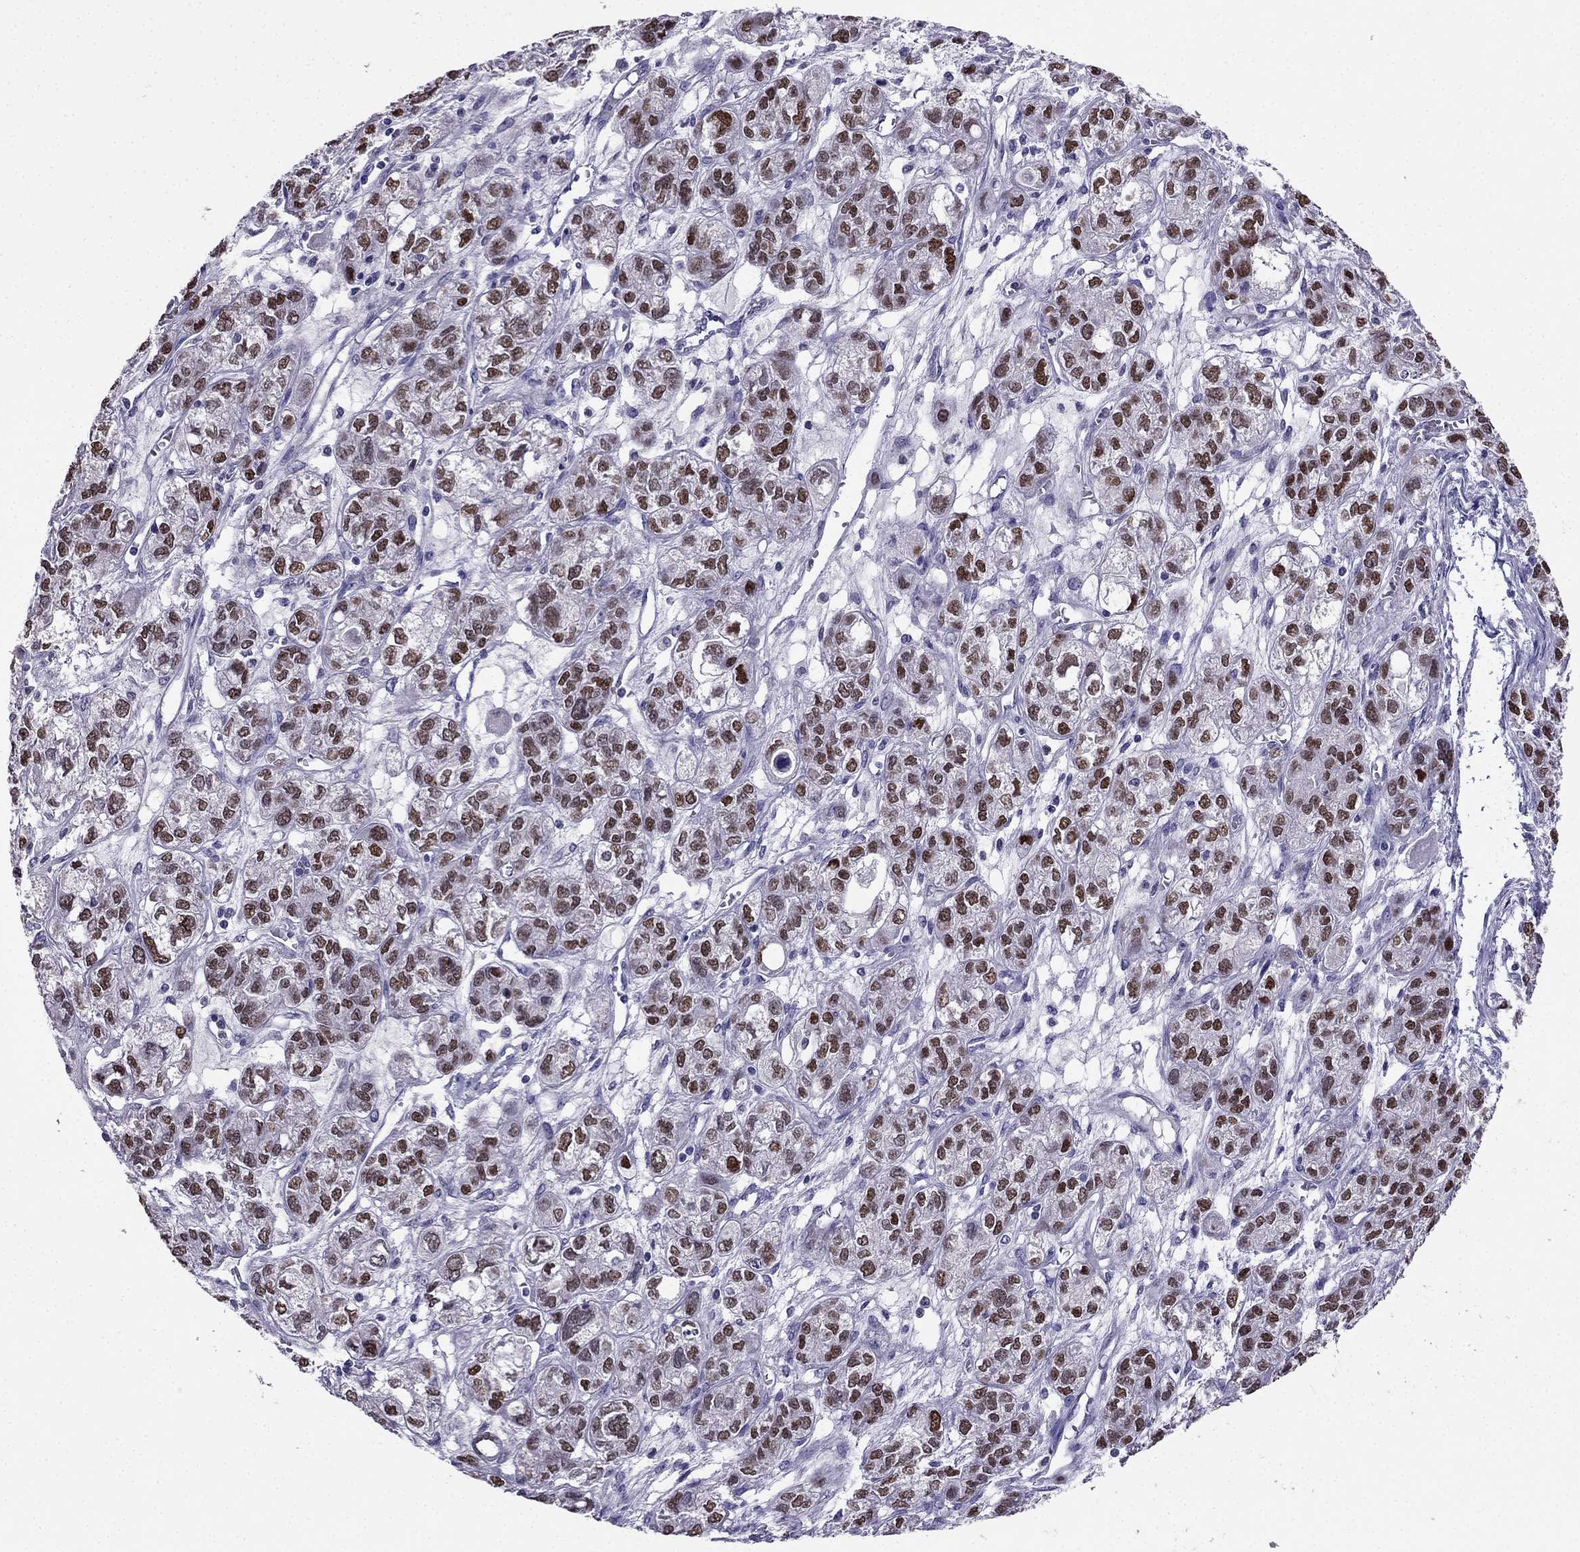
{"staining": {"intensity": "strong", "quantity": "25%-75%", "location": "nuclear"}, "tissue": "ovarian cancer", "cell_type": "Tumor cells", "image_type": "cancer", "snomed": [{"axis": "morphology", "description": "Carcinoma, endometroid"}, {"axis": "topography", "description": "Ovary"}], "caption": "About 25%-75% of tumor cells in human ovarian cancer (endometroid carcinoma) exhibit strong nuclear protein positivity as visualized by brown immunohistochemical staining.", "gene": "ARID3A", "patient": {"sex": "female", "age": 64}}